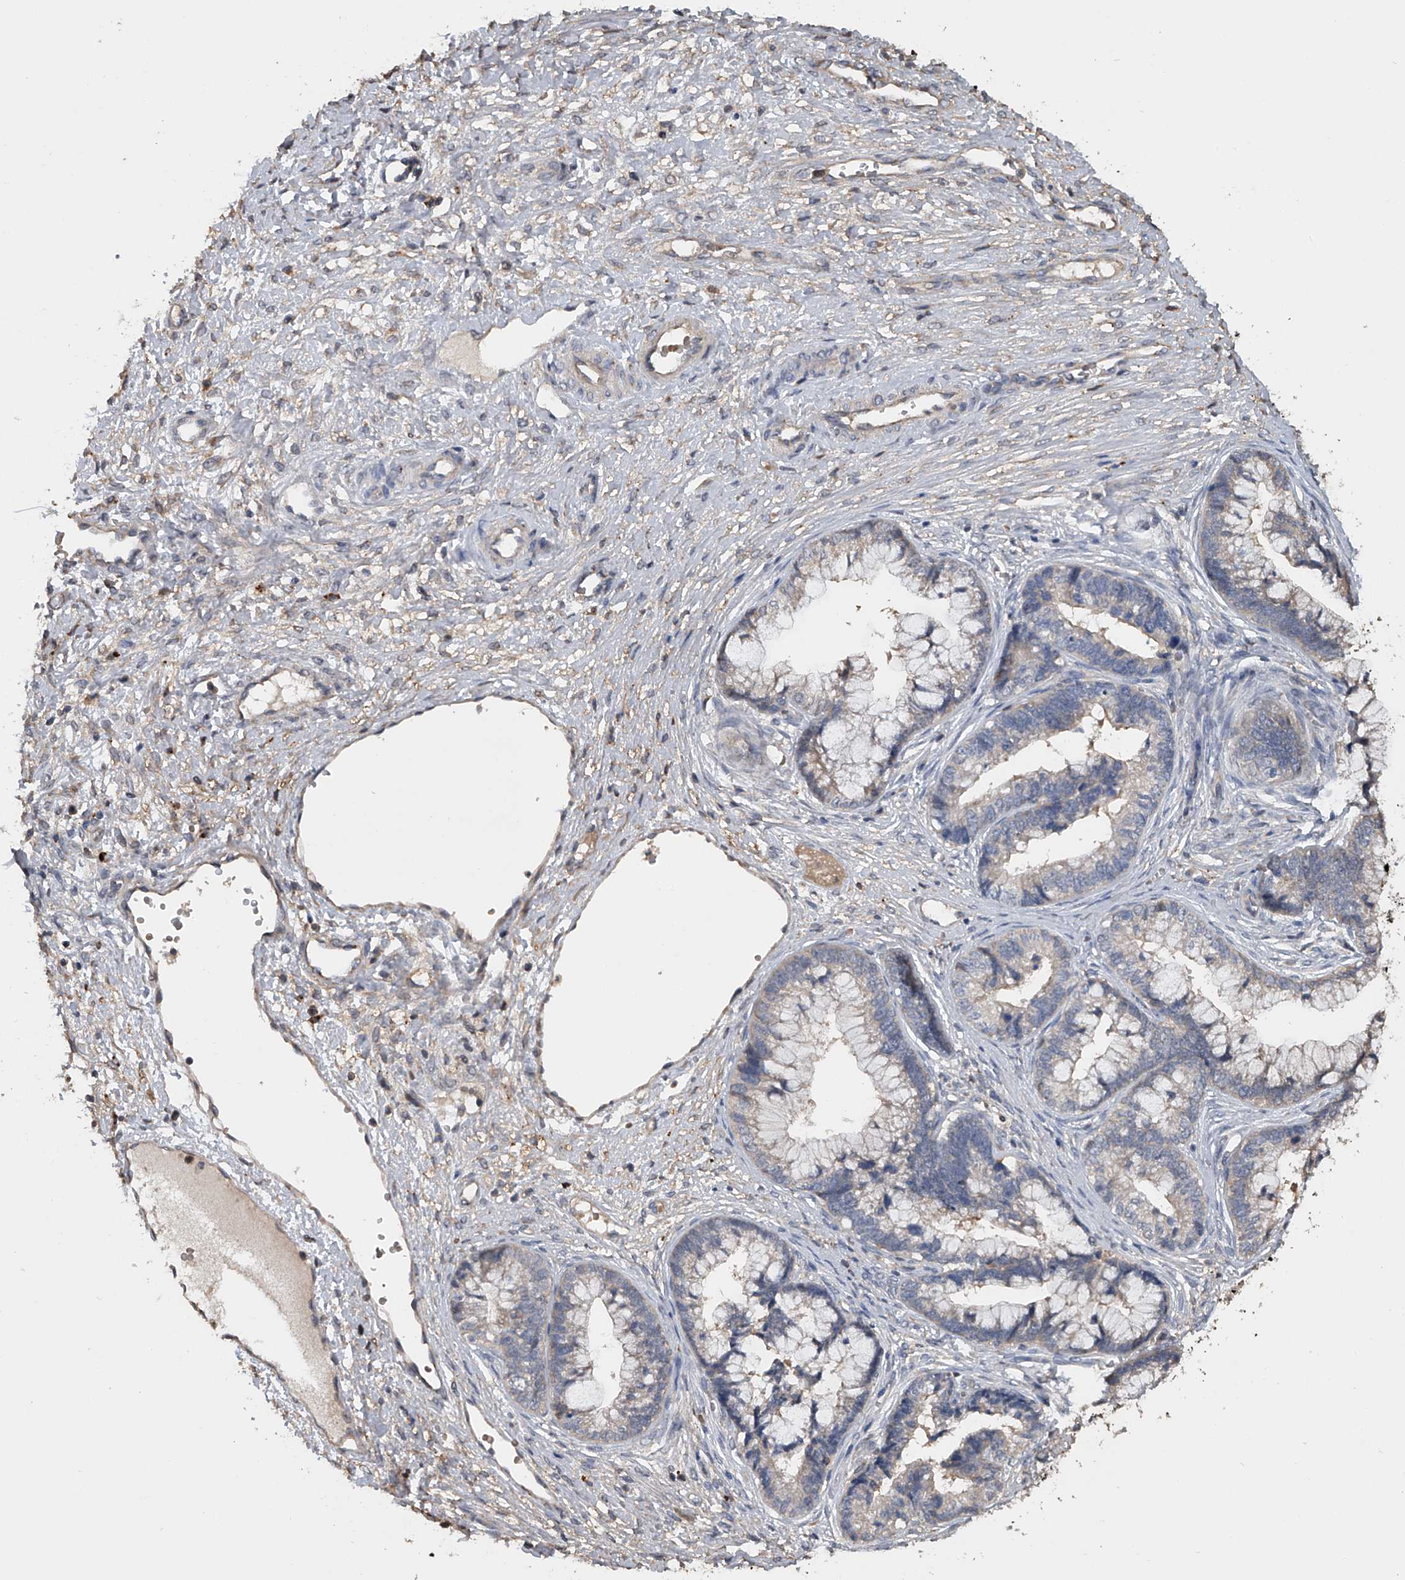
{"staining": {"intensity": "weak", "quantity": "25%-75%", "location": "cytoplasmic/membranous"}, "tissue": "cervical cancer", "cell_type": "Tumor cells", "image_type": "cancer", "snomed": [{"axis": "morphology", "description": "Adenocarcinoma, NOS"}, {"axis": "topography", "description": "Cervix"}], "caption": "This is a micrograph of immunohistochemistry (IHC) staining of adenocarcinoma (cervical), which shows weak positivity in the cytoplasmic/membranous of tumor cells.", "gene": "DOCK9", "patient": {"sex": "female", "age": 44}}